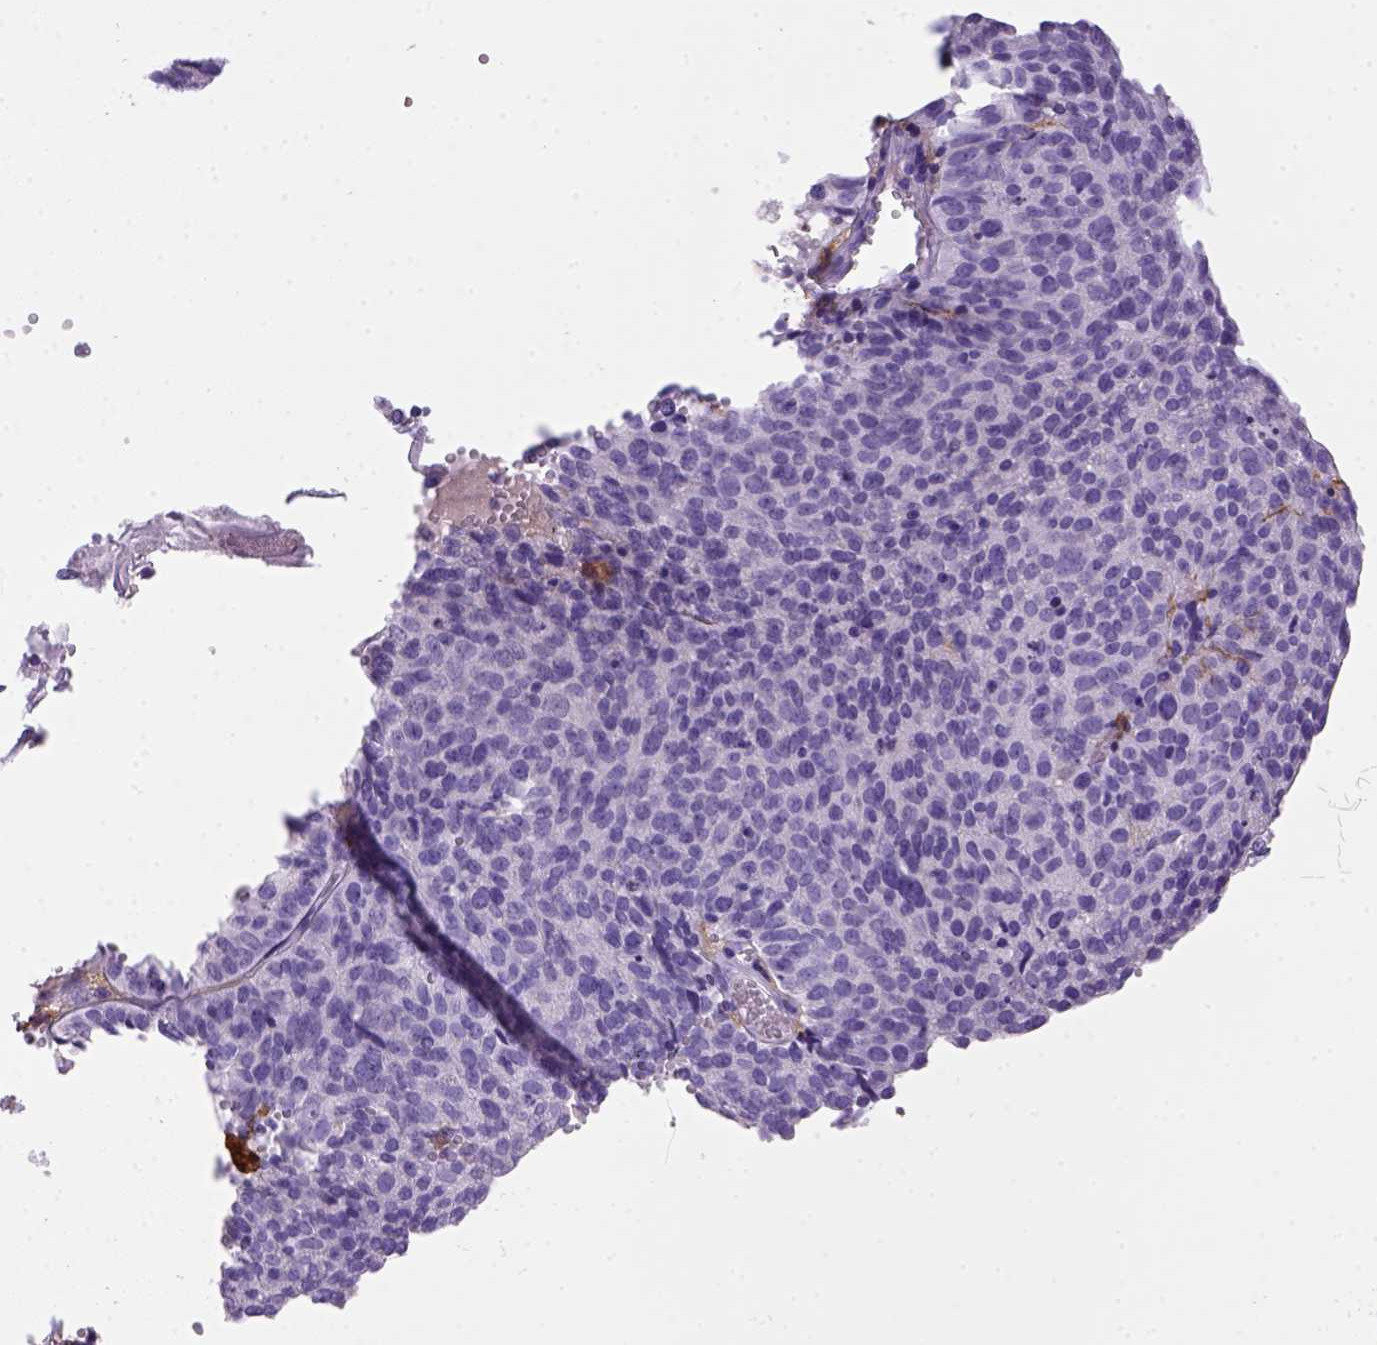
{"staining": {"intensity": "negative", "quantity": "none", "location": "none"}, "tissue": "ovarian cancer", "cell_type": "Tumor cells", "image_type": "cancer", "snomed": [{"axis": "morphology", "description": "Carcinoma, endometroid"}, {"axis": "topography", "description": "Ovary"}], "caption": "Immunohistochemistry (IHC) of endometroid carcinoma (ovarian) exhibits no positivity in tumor cells.", "gene": "CD14", "patient": {"sex": "female", "age": 58}}